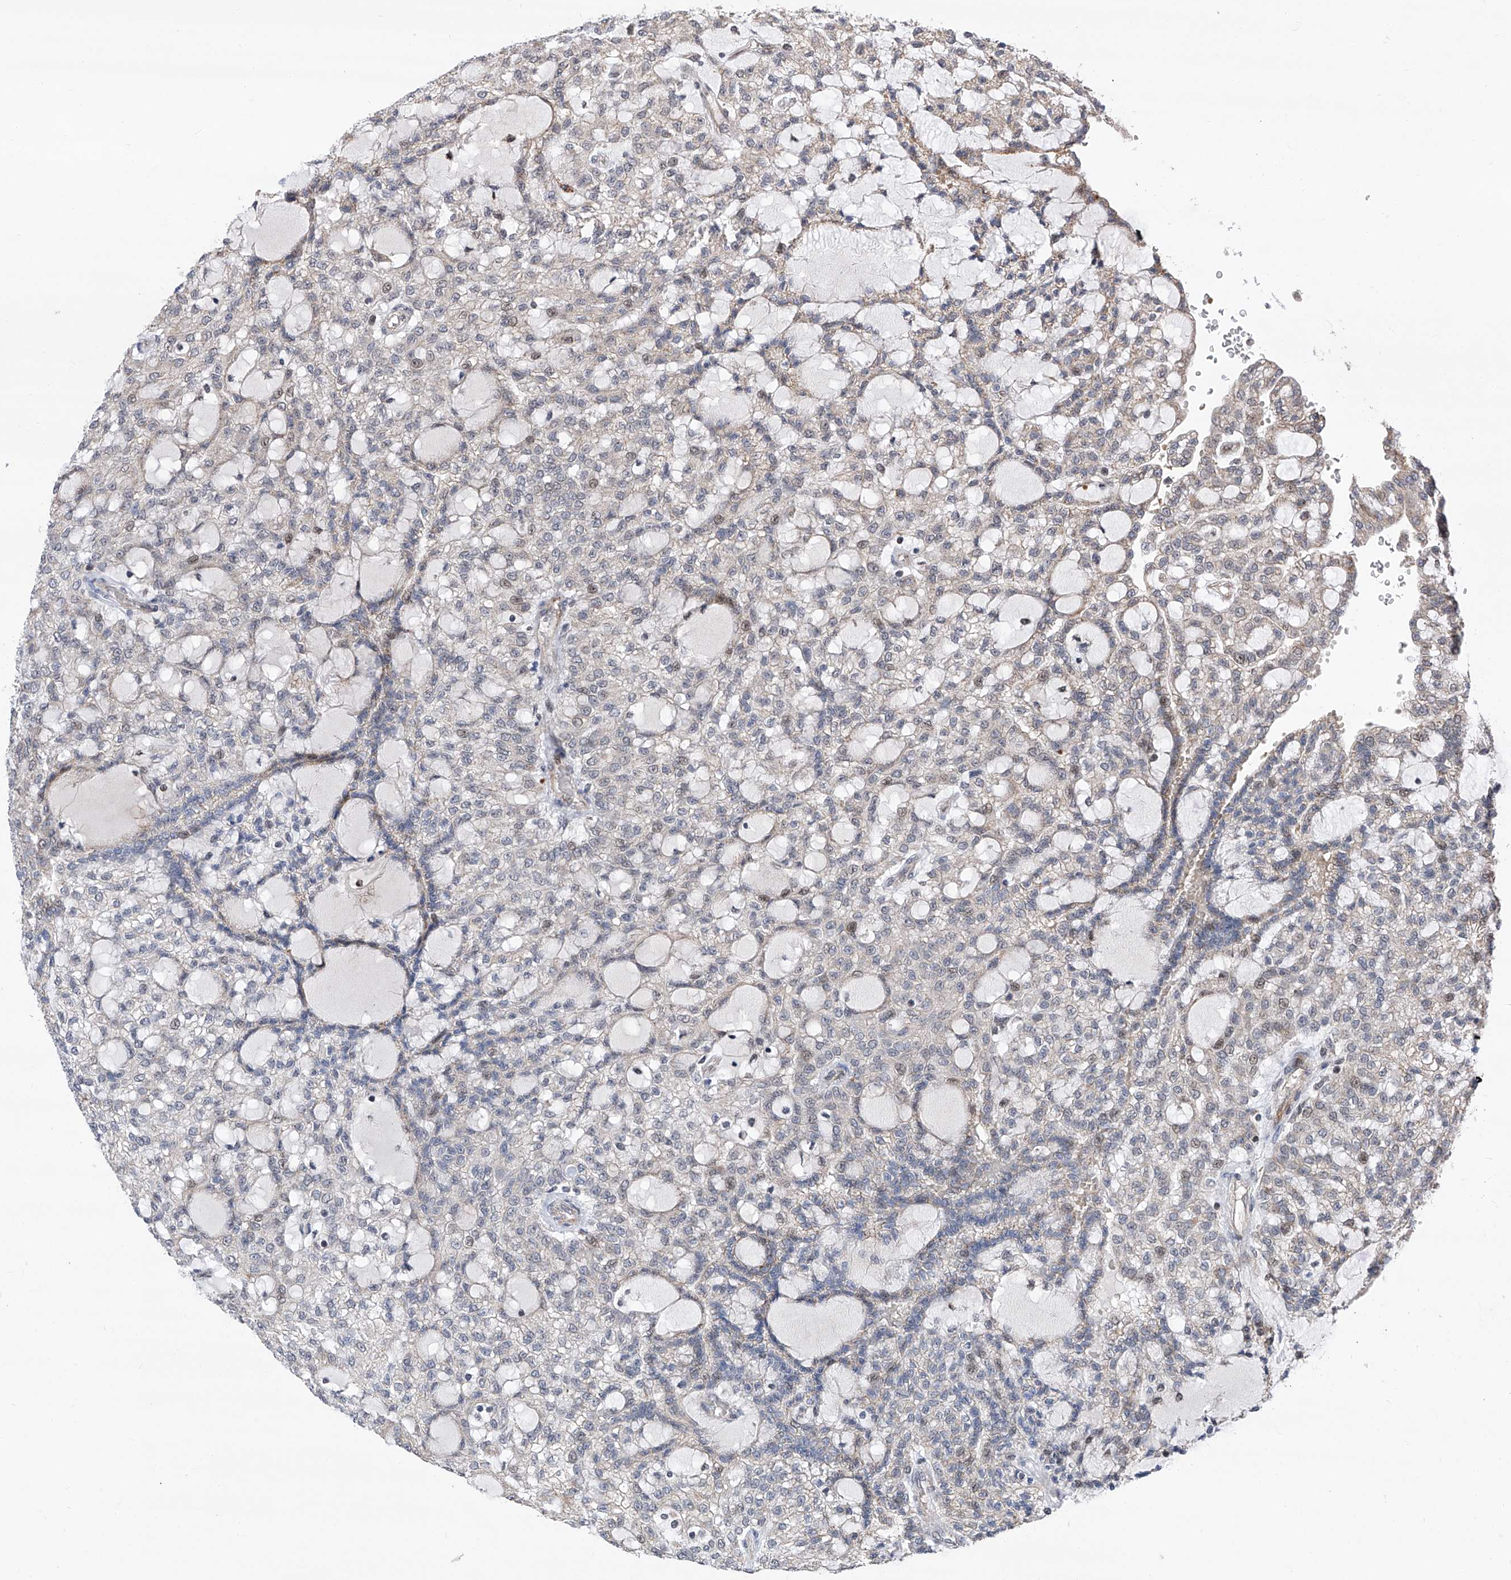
{"staining": {"intensity": "negative", "quantity": "none", "location": "none"}, "tissue": "renal cancer", "cell_type": "Tumor cells", "image_type": "cancer", "snomed": [{"axis": "morphology", "description": "Adenocarcinoma, NOS"}, {"axis": "topography", "description": "Kidney"}], "caption": "IHC image of neoplastic tissue: adenocarcinoma (renal) stained with DAB displays no significant protein staining in tumor cells. (Brightfield microscopy of DAB (3,3'-diaminobenzidine) immunohistochemistry at high magnification).", "gene": "FARP2", "patient": {"sex": "male", "age": 63}}